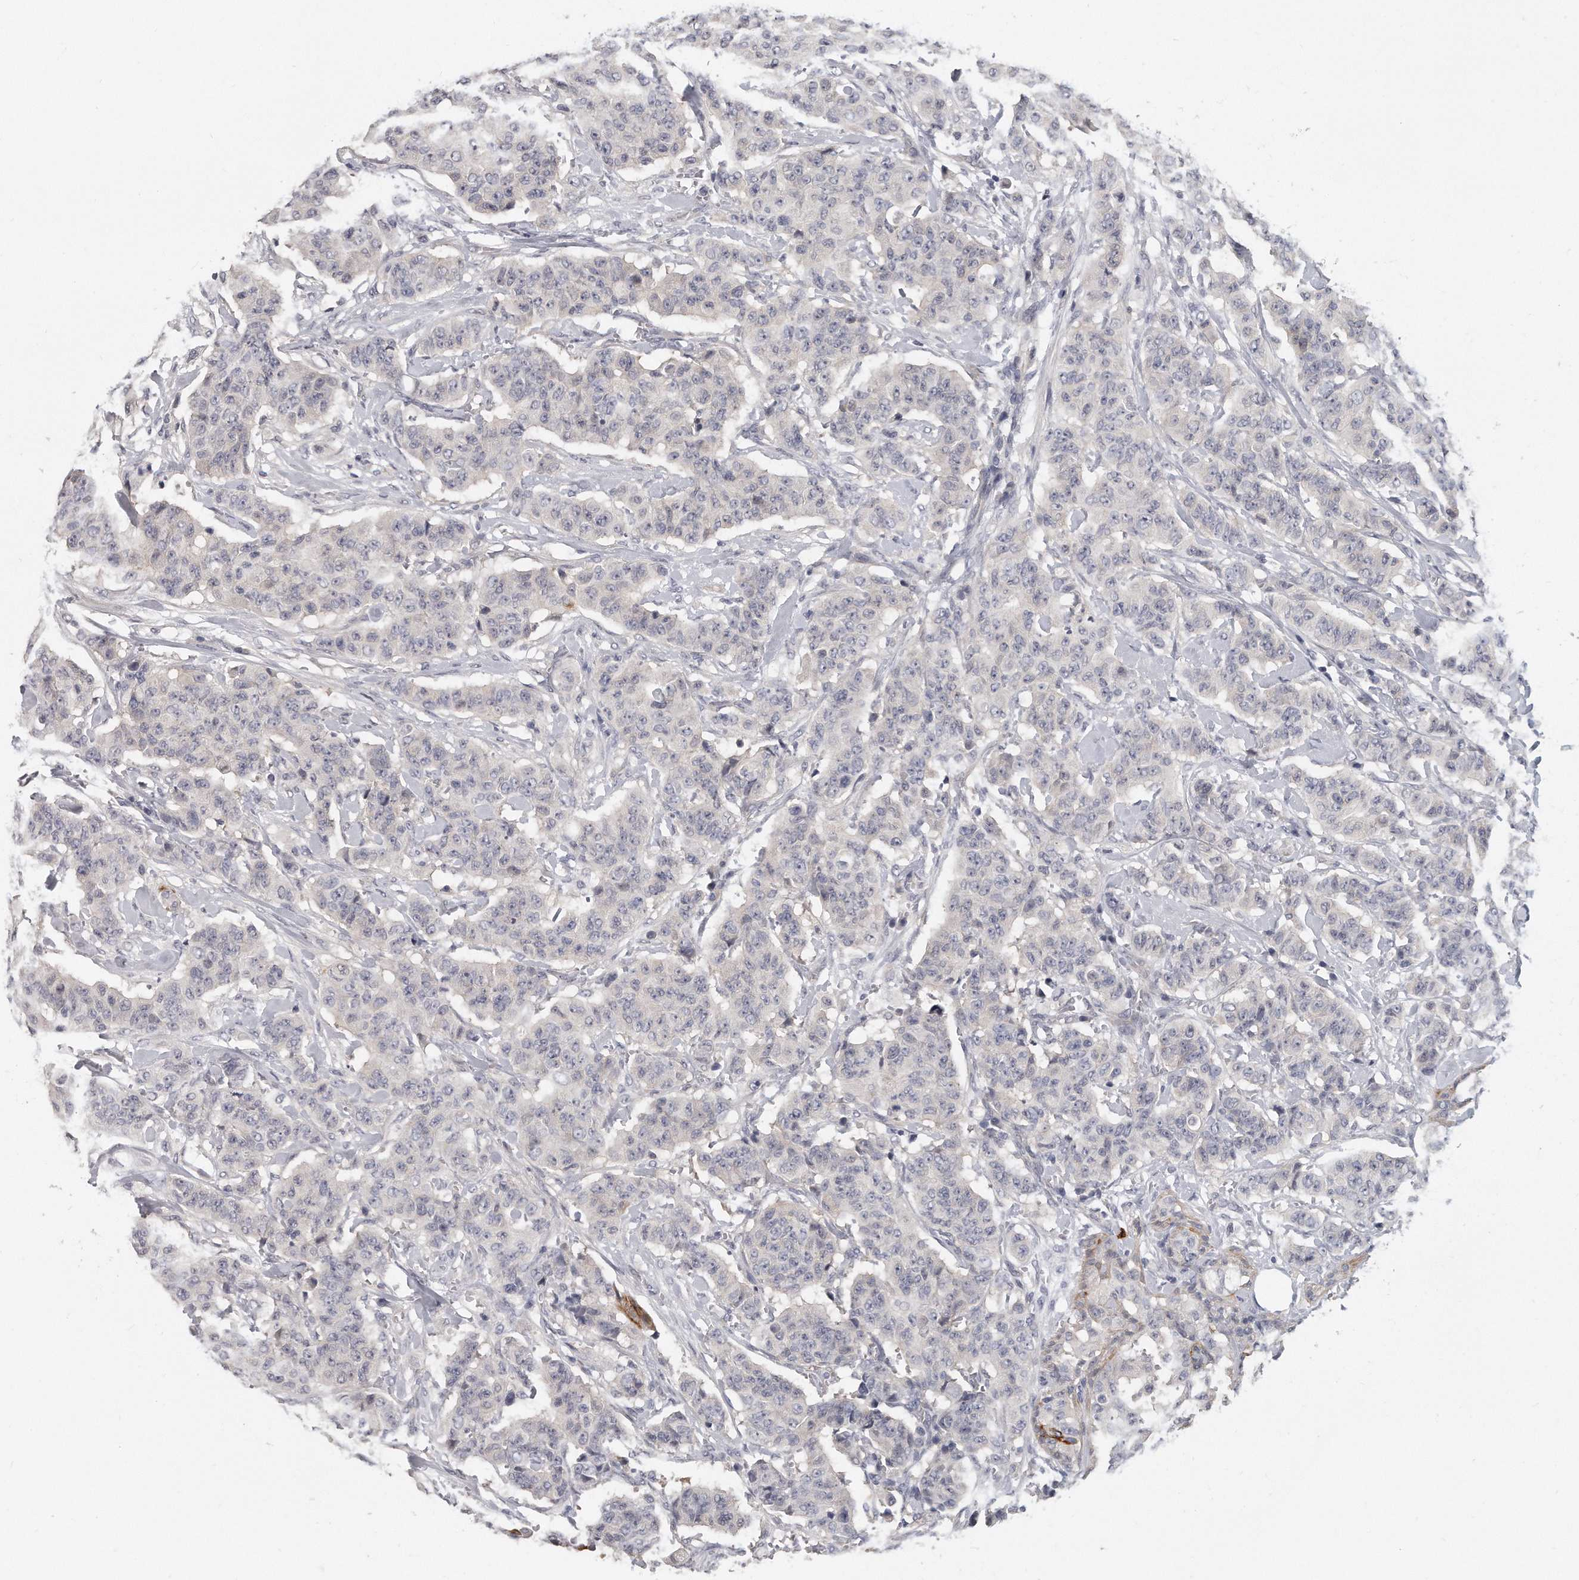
{"staining": {"intensity": "negative", "quantity": "none", "location": "none"}, "tissue": "breast cancer", "cell_type": "Tumor cells", "image_type": "cancer", "snomed": [{"axis": "morphology", "description": "Normal tissue, NOS"}, {"axis": "morphology", "description": "Duct carcinoma"}, {"axis": "topography", "description": "Breast"}], "caption": "Immunohistochemical staining of breast cancer (intraductal carcinoma) shows no significant expression in tumor cells.", "gene": "KLHL7", "patient": {"sex": "female", "age": 40}}